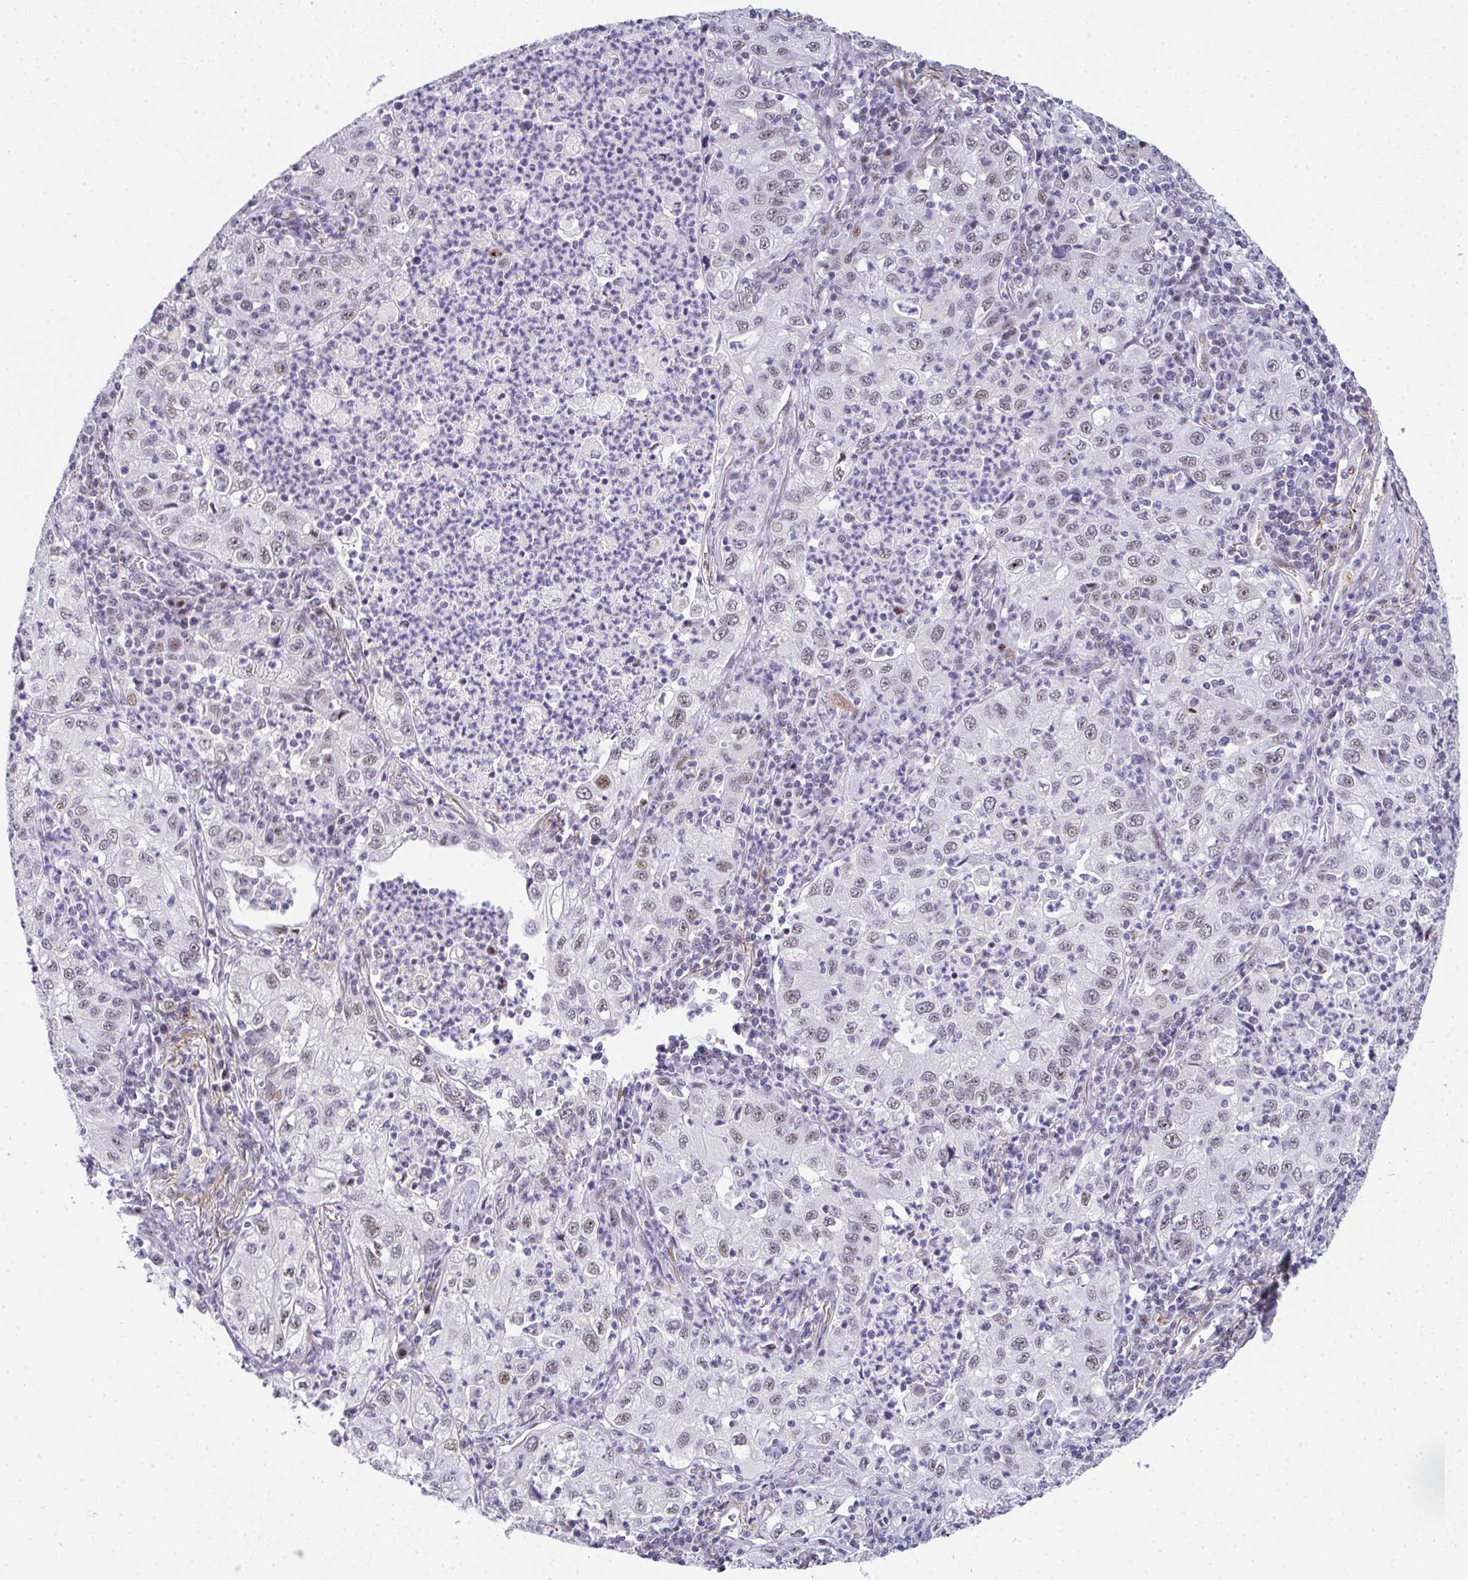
{"staining": {"intensity": "weak", "quantity": "25%-75%", "location": "nuclear"}, "tissue": "lung cancer", "cell_type": "Tumor cells", "image_type": "cancer", "snomed": [{"axis": "morphology", "description": "Squamous cell carcinoma, NOS"}, {"axis": "topography", "description": "Lung"}], "caption": "Lung squamous cell carcinoma stained for a protein (brown) exhibits weak nuclear positive positivity in approximately 25%-75% of tumor cells.", "gene": "TNMD", "patient": {"sex": "male", "age": 71}}